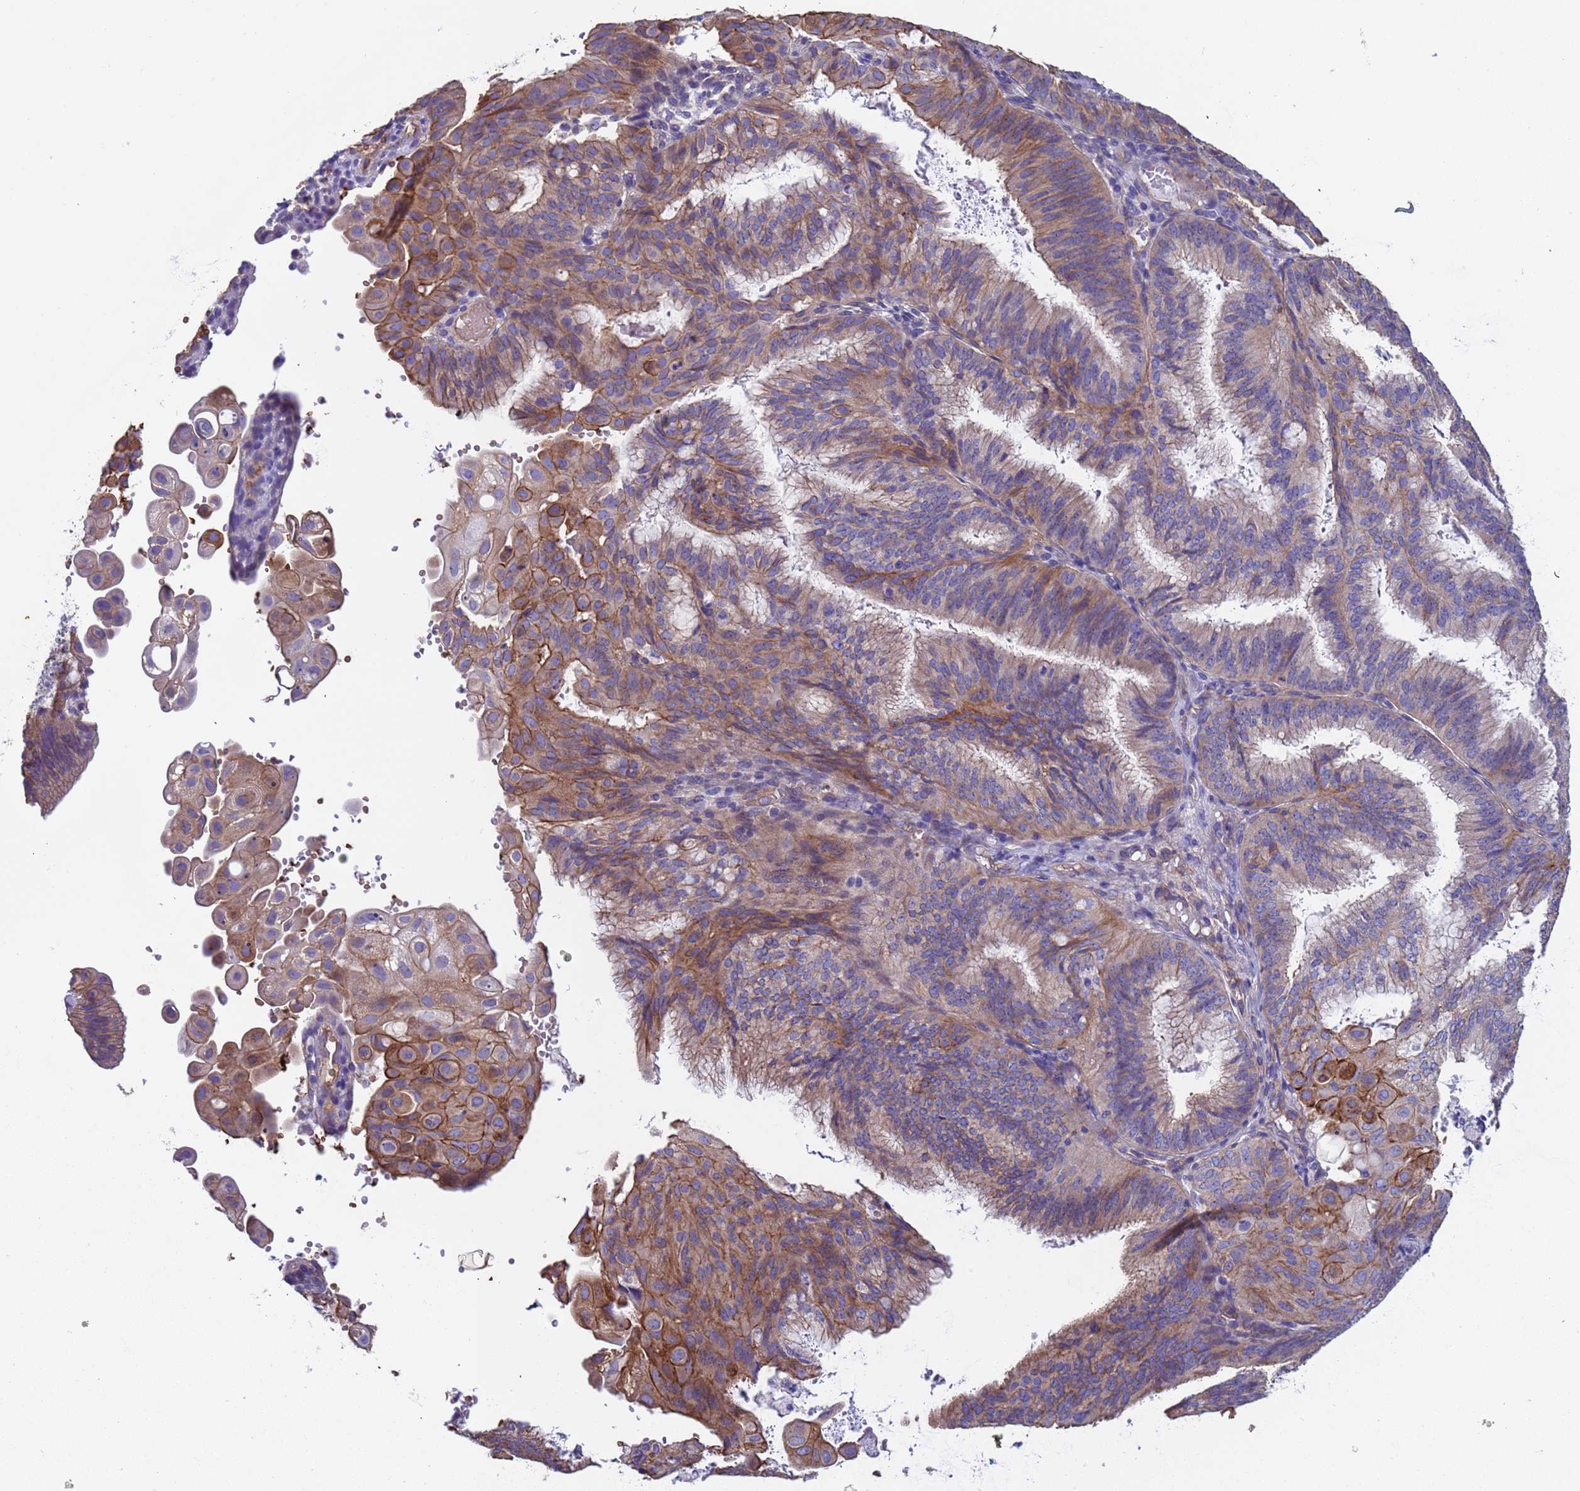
{"staining": {"intensity": "moderate", "quantity": "25%-75%", "location": "cytoplasmic/membranous"}, "tissue": "endometrial cancer", "cell_type": "Tumor cells", "image_type": "cancer", "snomed": [{"axis": "morphology", "description": "Adenocarcinoma, NOS"}, {"axis": "topography", "description": "Endometrium"}], "caption": "A brown stain labels moderate cytoplasmic/membranous positivity of a protein in endometrial adenocarcinoma tumor cells.", "gene": "ZNF248", "patient": {"sex": "female", "age": 49}}